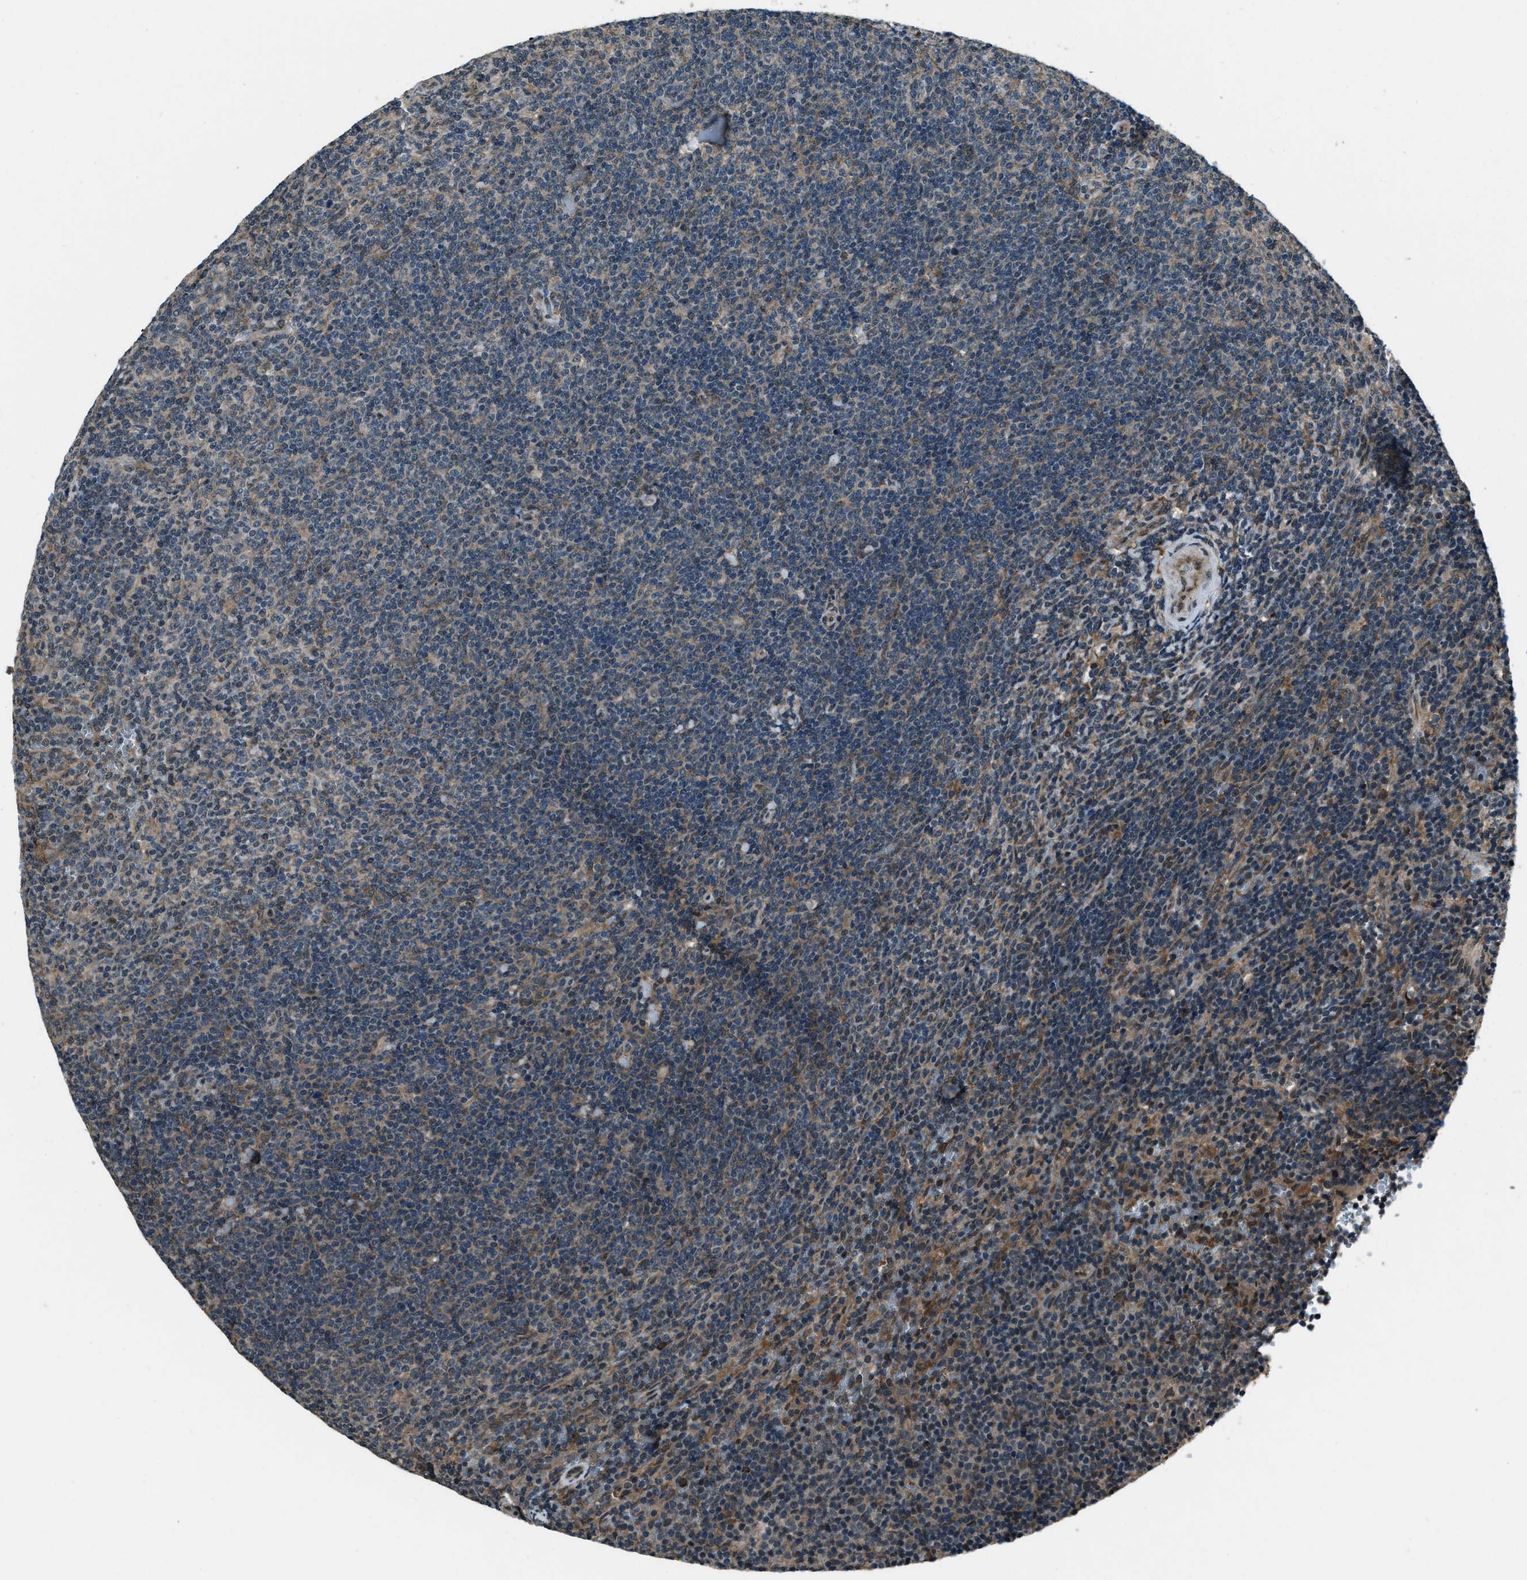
{"staining": {"intensity": "weak", "quantity": "<25%", "location": "cytoplasmic/membranous"}, "tissue": "lymphoma", "cell_type": "Tumor cells", "image_type": "cancer", "snomed": [{"axis": "morphology", "description": "Malignant lymphoma, non-Hodgkin's type, Low grade"}, {"axis": "topography", "description": "Spleen"}], "caption": "Lymphoma was stained to show a protein in brown. There is no significant staining in tumor cells.", "gene": "SVIL", "patient": {"sex": "female", "age": 50}}